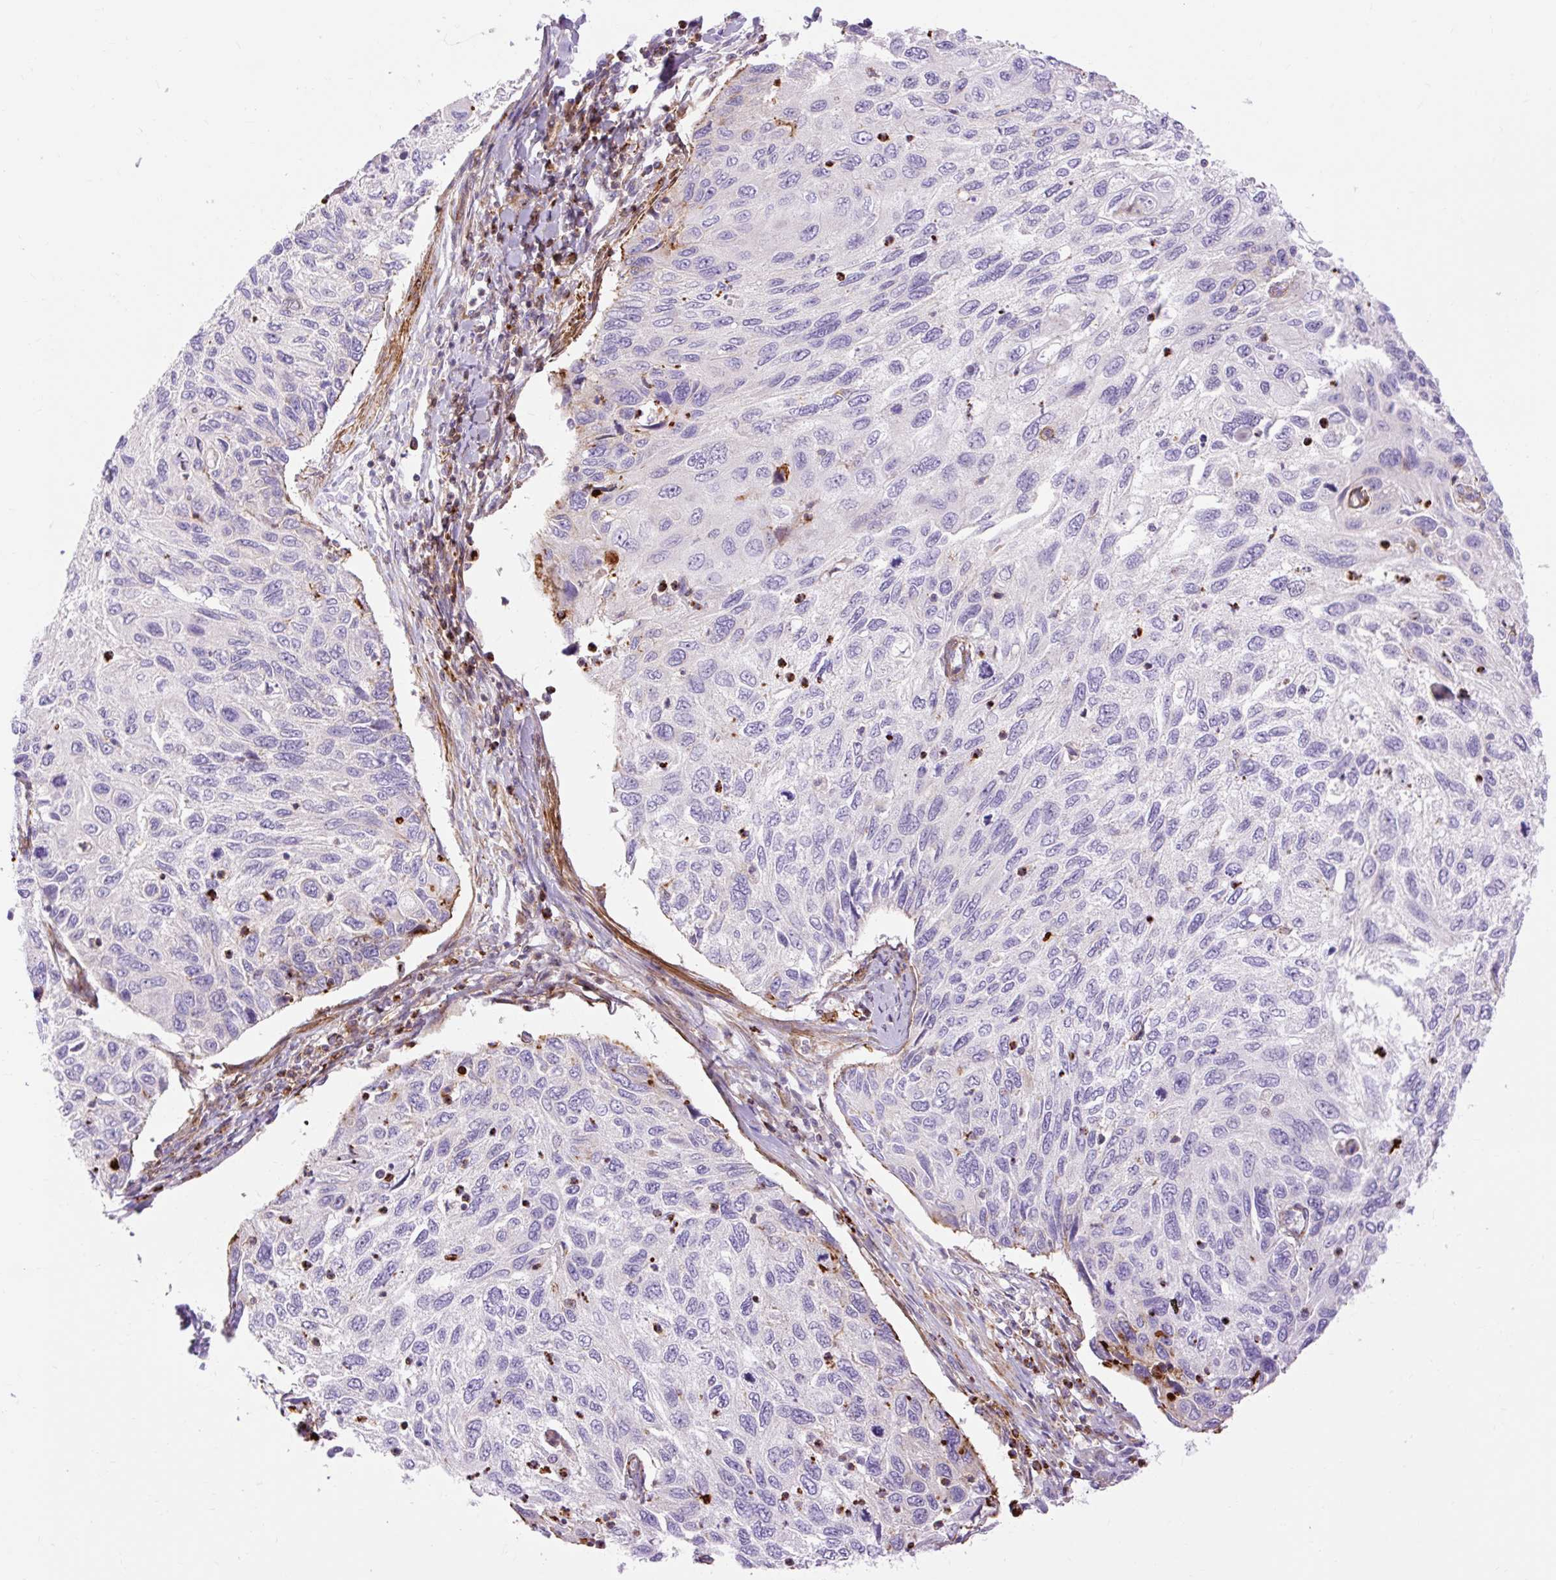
{"staining": {"intensity": "negative", "quantity": "none", "location": "none"}, "tissue": "cervical cancer", "cell_type": "Tumor cells", "image_type": "cancer", "snomed": [{"axis": "morphology", "description": "Squamous cell carcinoma, NOS"}, {"axis": "topography", "description": "Cervix"}], "caption": "Human cervical cancer (squamous cell carcinoma) stained for a protein using immunohistochemistry shows no staining in tumor cells.", "gene": "CORO7-PAM16", "patient": {"sex": "female", "age": 70}}